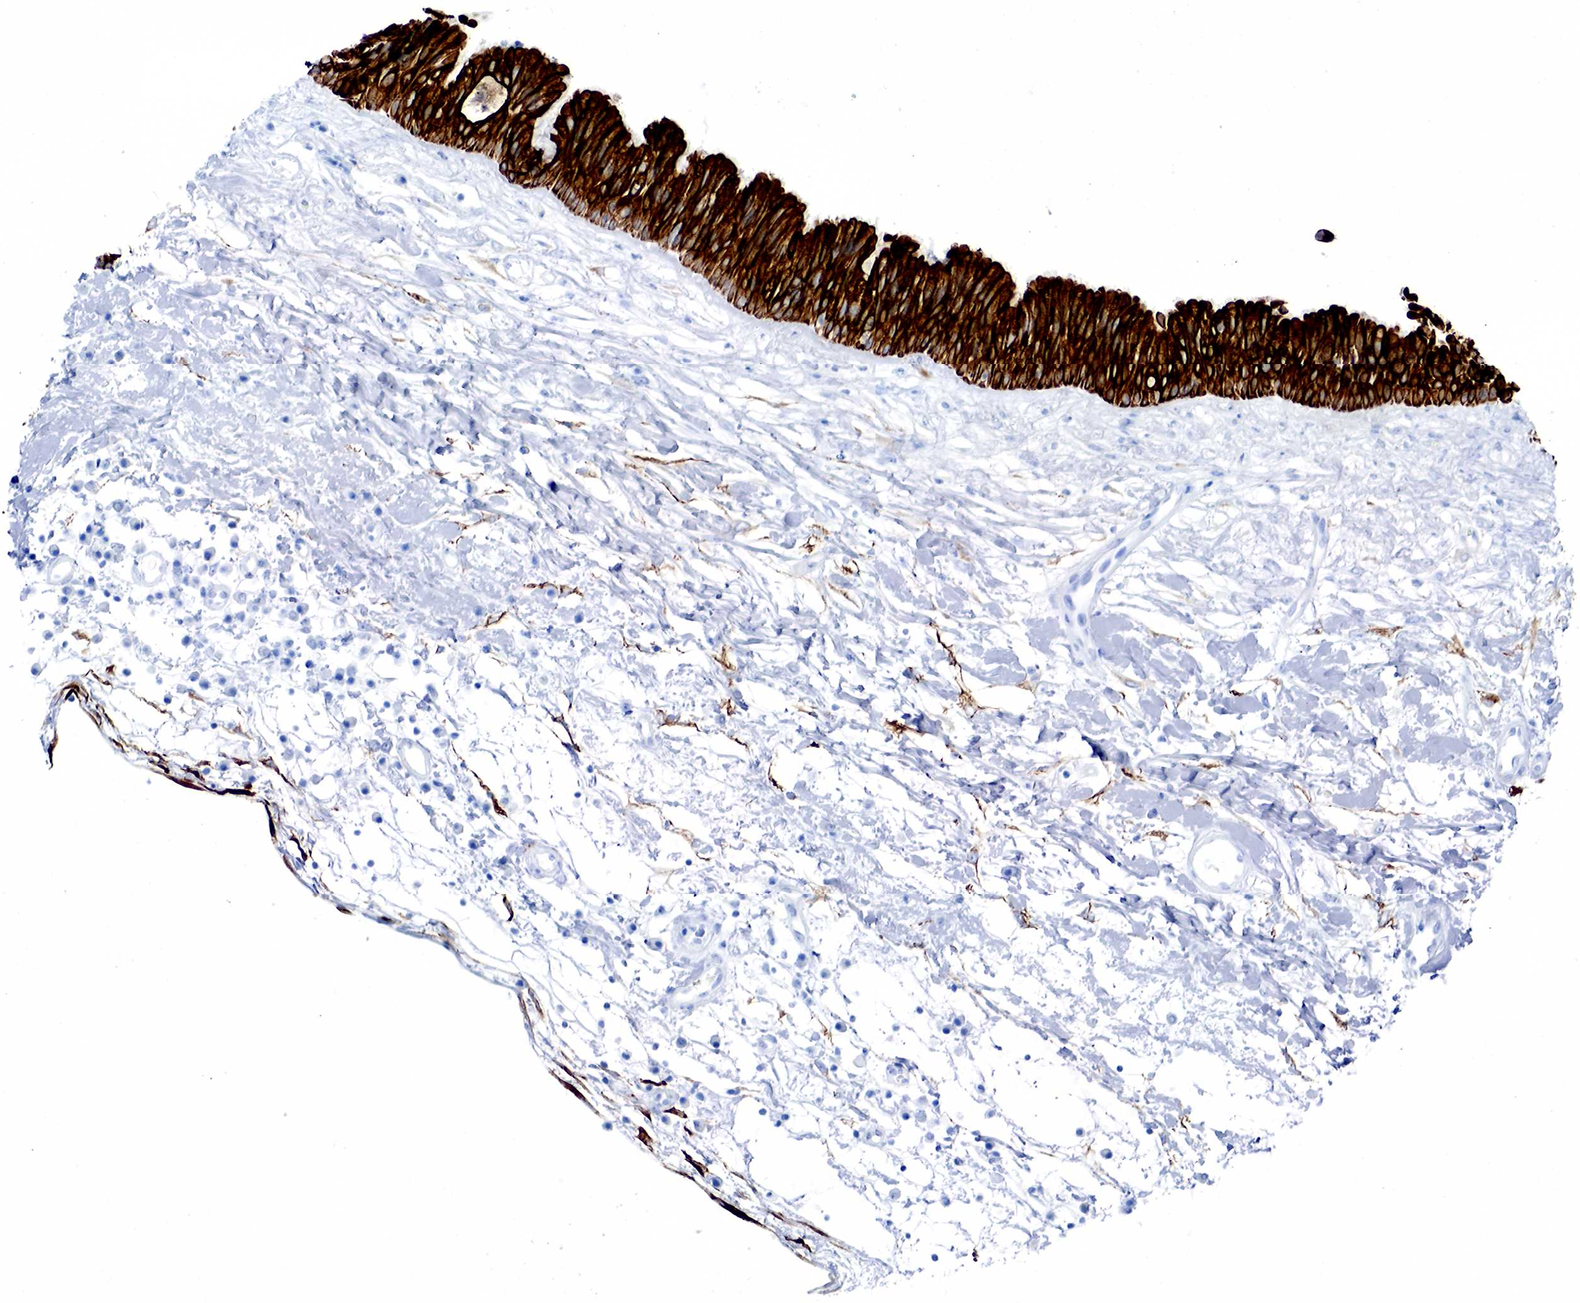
{"staining": {"intensity": "strong", "quantity": ">75%", "location": "cytoplasmic/membranous"}, "tissue": "nasopharynx", "cell_type": "Respiratory epithelial cells", "image_type": "normal", "snomed": [{"axis": "morphology", "description": "Normal tissue, NOS"}, {"axis": "topography", "description": "Nasopharynx"}], "caption": "Immunohistochemistry photomicrograph of normal human nasopharynx stained for a protein (brown), which reveals high levels of strong cytoplasmic/membranous expression in approximately >75% of respiratory epithelial cells.", "gene": "KRT7", "patient": {"sex": "male", "age": 13}}